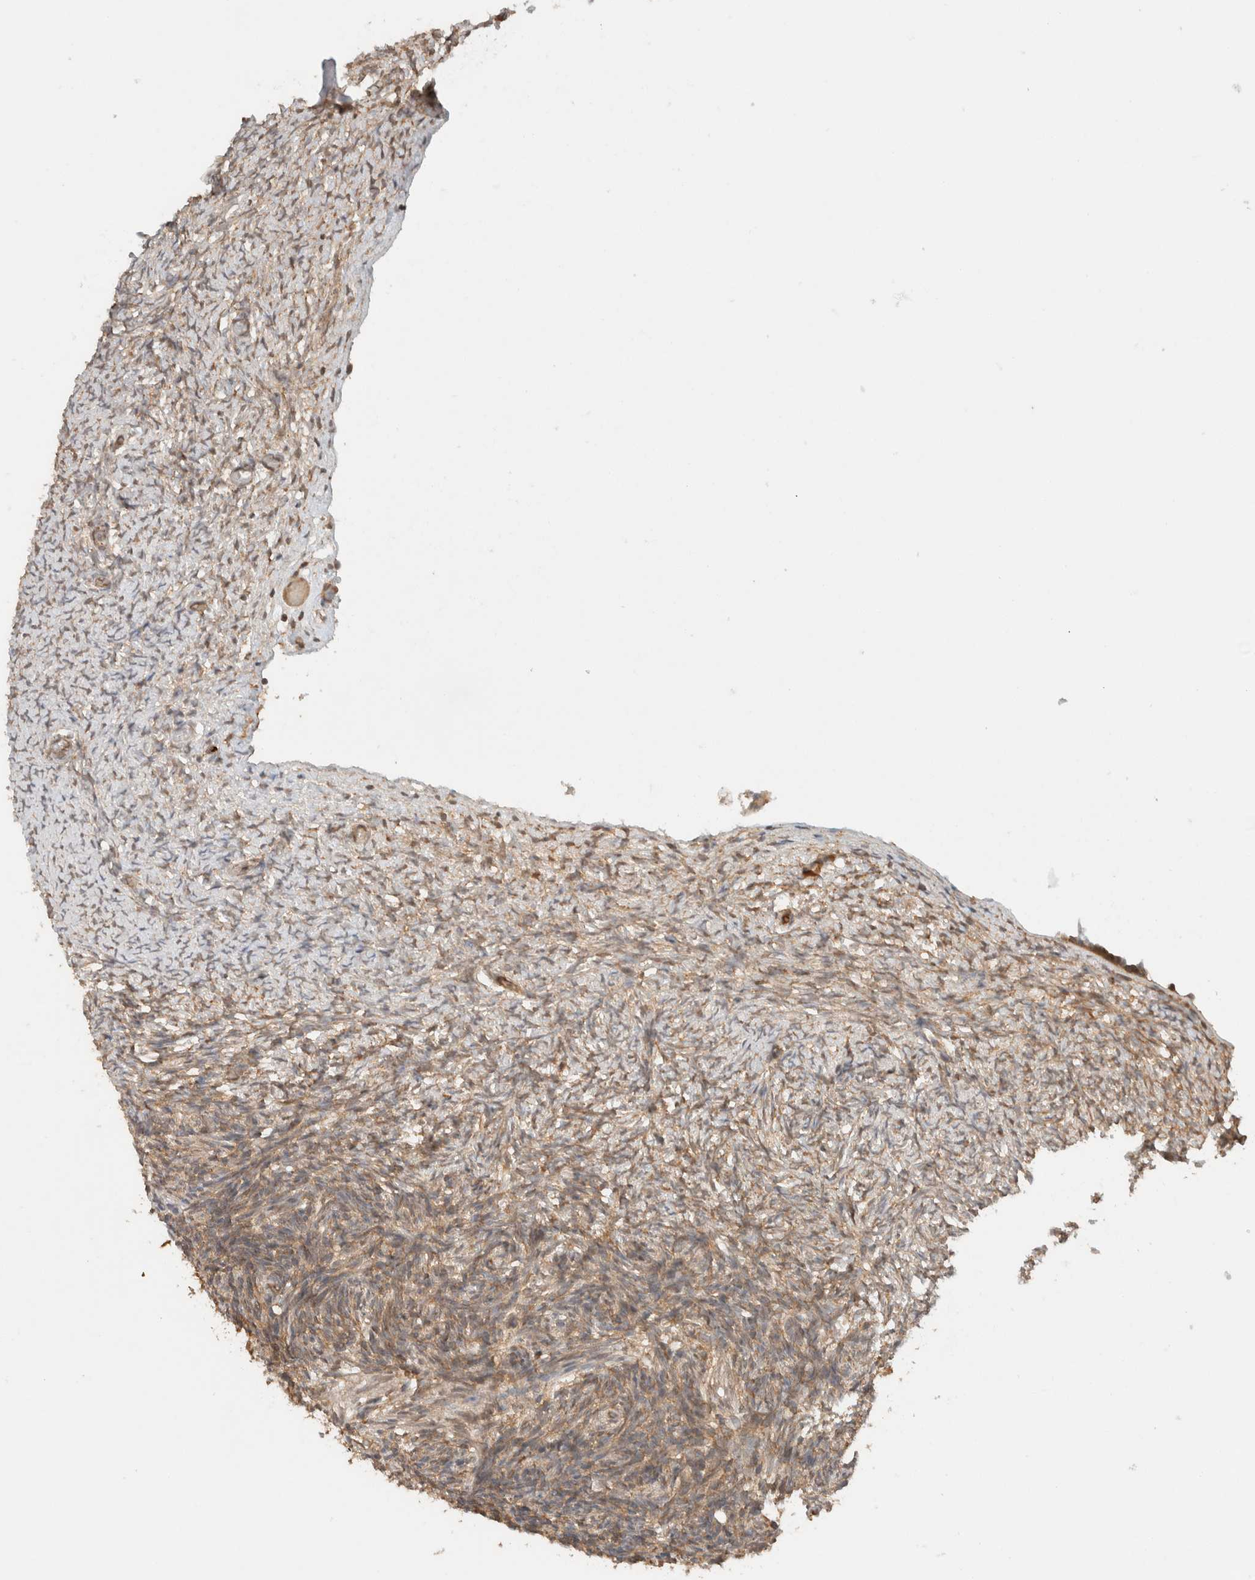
{"staining": {"intensity": "moderate", "quantity": ">75%", "location": "cytoplasmic/membranous"}, "tissue": "ovary", "cell_type": "Ovarian stroma cells", "image_type": "normal", "snomed": [{"axis": "morphology", "description": "Normal tissue, NOS"}, {"axis": "topography", "description": "Ovary"}], "caption": "The micrograph exhibits immunohistochemical staining of unremarkable ovary. There is moderate cytoplasmic/membranous positivity is present in about >75% of ovarian stroma cells.", "gene": "ARFGEF2", "patient": {"sex": "female", "age": 34}}